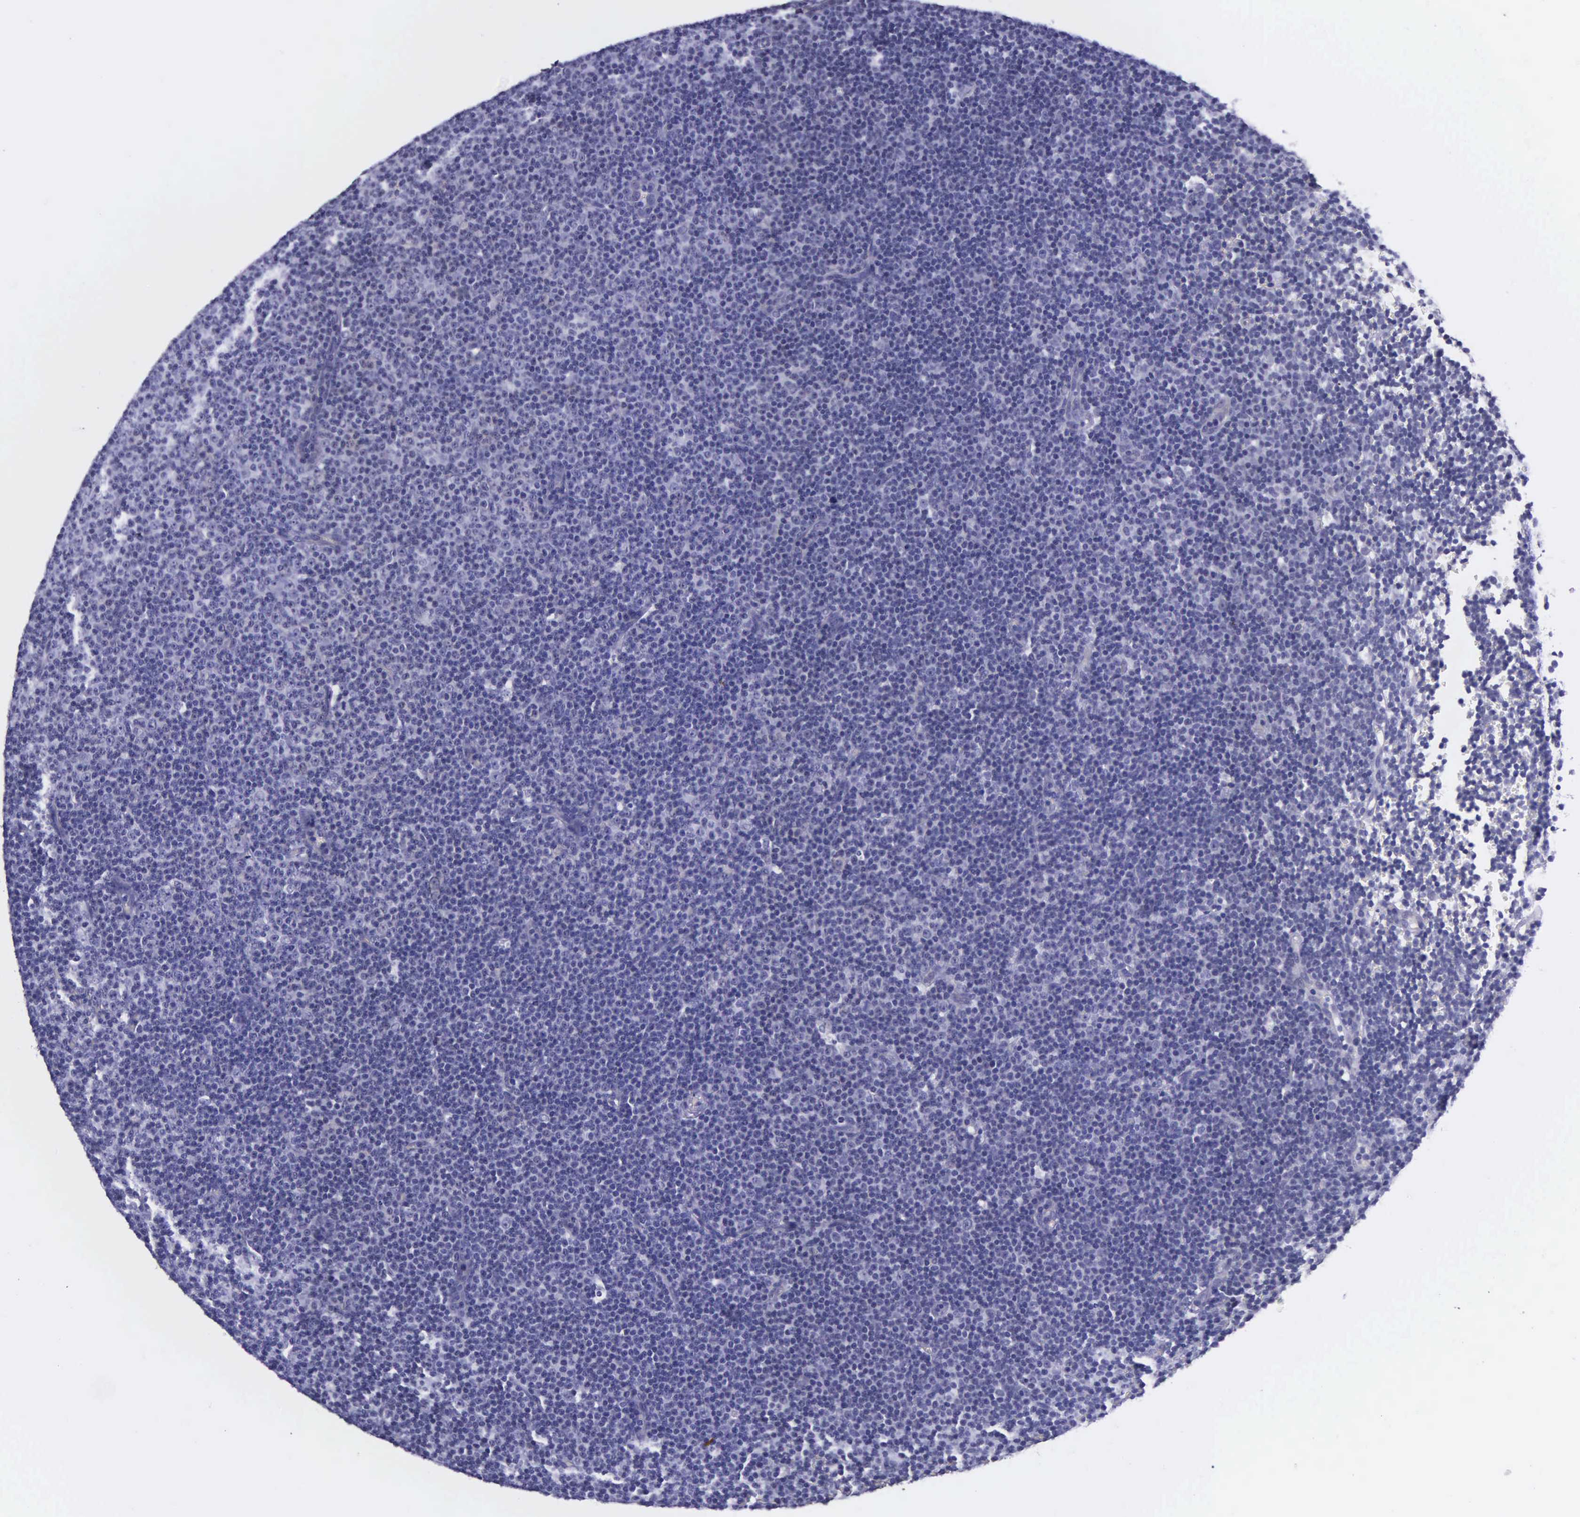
{"staining": {"intensity": "negative", "quantity": "none", "location": "none"}, "tissue": "lymphoma", "cell_type": "Tumor cells", "image_type": "cancer", "snomed": [{"axis": "morphology", "description": "Malignant lymphoma, non-Hodgkin's type, Low grade"}, {"axis": "topography", "description": "Lymph node"}], "caption": "An IHC image of lymphoma is shown. There is no staining in tumor cells of lymphoma.", "gene": "AHNAK2", "patient": {"sex": "male", "age": 57}}